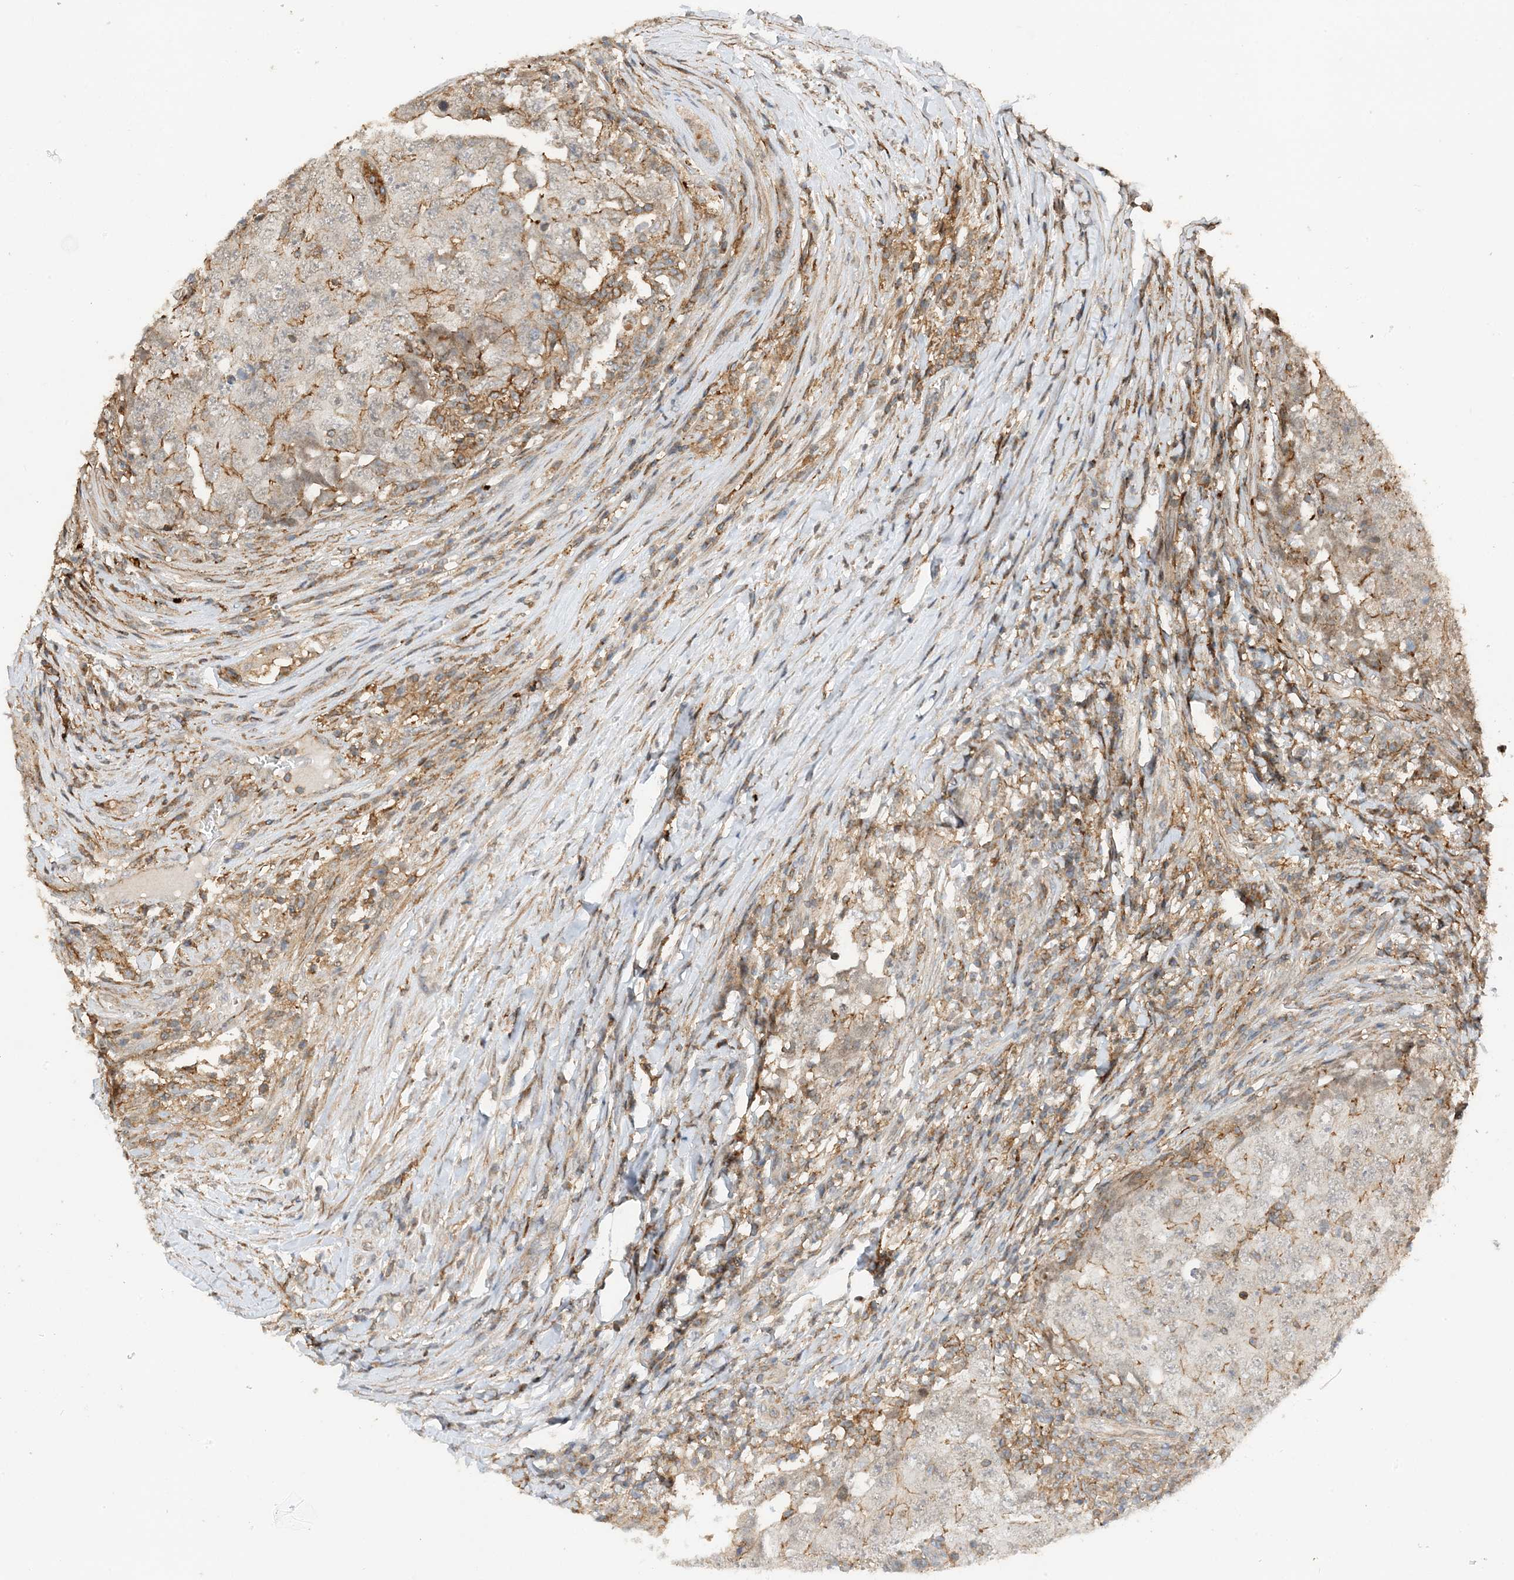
{"staining": {"intensity": "moderate", "quantity": "<25%", "location": "cytoplasmic/membranous"}, "tissue": "testis cancer", "cell_type": "Tumor cells", "image_type": "cancer", "snomed": [{"axis": "morphology", "description": "Carcinoma, Embryonal, NOS"}, {"axis": "topography", "description": "Testis"}], "caption": "Human testis cancer (embryonal carcinoma) stained with a brown dye reveals moderate cytoplasmic/membranous positive expression in approximately <25% of tumor cells.", "gene": "TATDN3", "patient": {"sex": "male", "age": 26}}